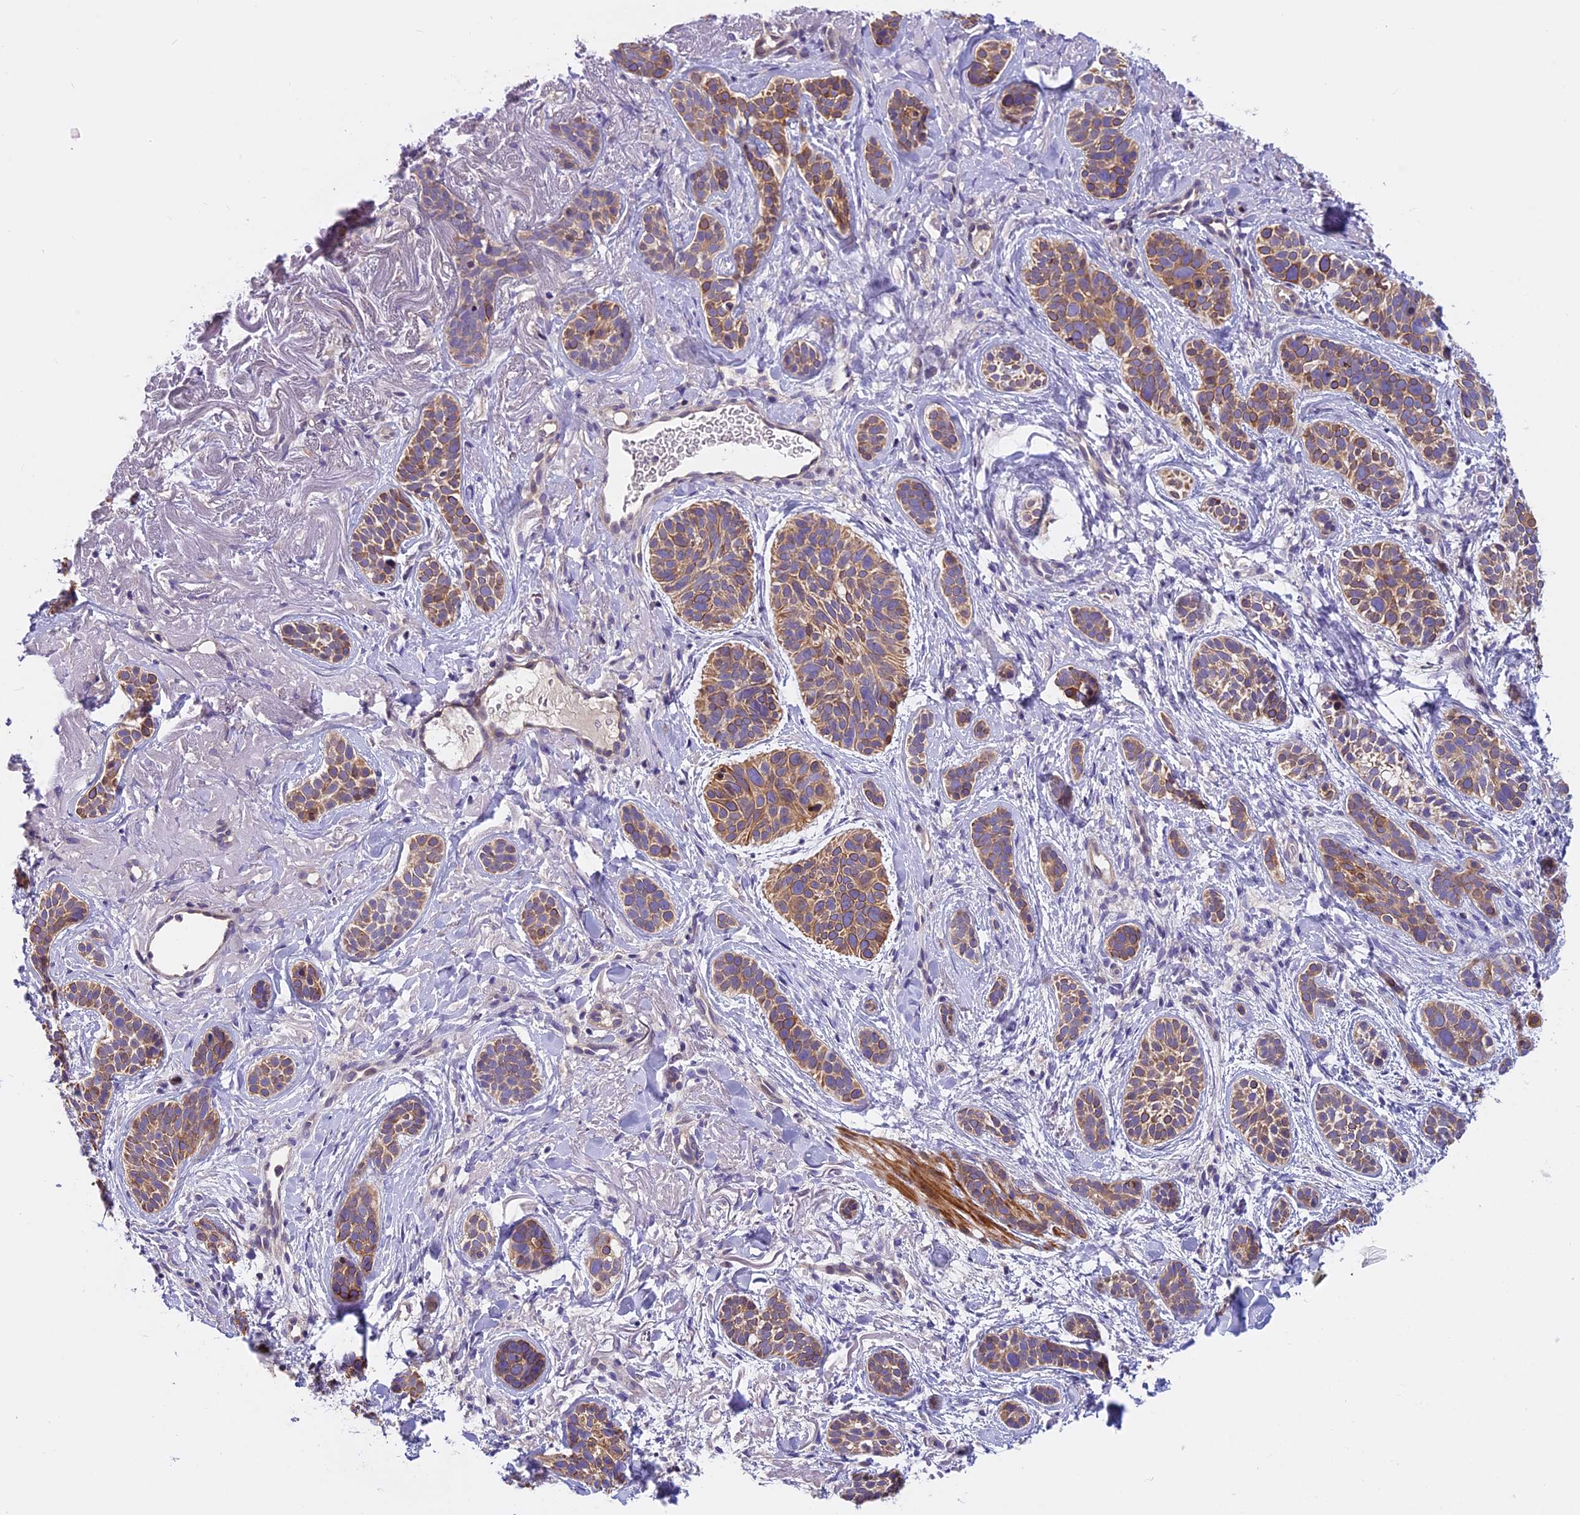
{"staining": {"intensity": "moderate", "quantity": "25%-75%", "location": "cytoplasmic/membranous"}, "tissue": "skin cancer", "cell_type": "Tumor cells", "image_type": "cancer", "snomed": [{"axis": "morphology", "description": "Basal cell carcinoma"}, {"axis": "topography", "description": "Skin"}], "caption": "Skin basal cell carcinoma stained for a protein shows moderate cytoplasmic/membranous positivity in tumor cells.", "gene": "FAM98C", "patient": {"sex": "male", "age": 71}}